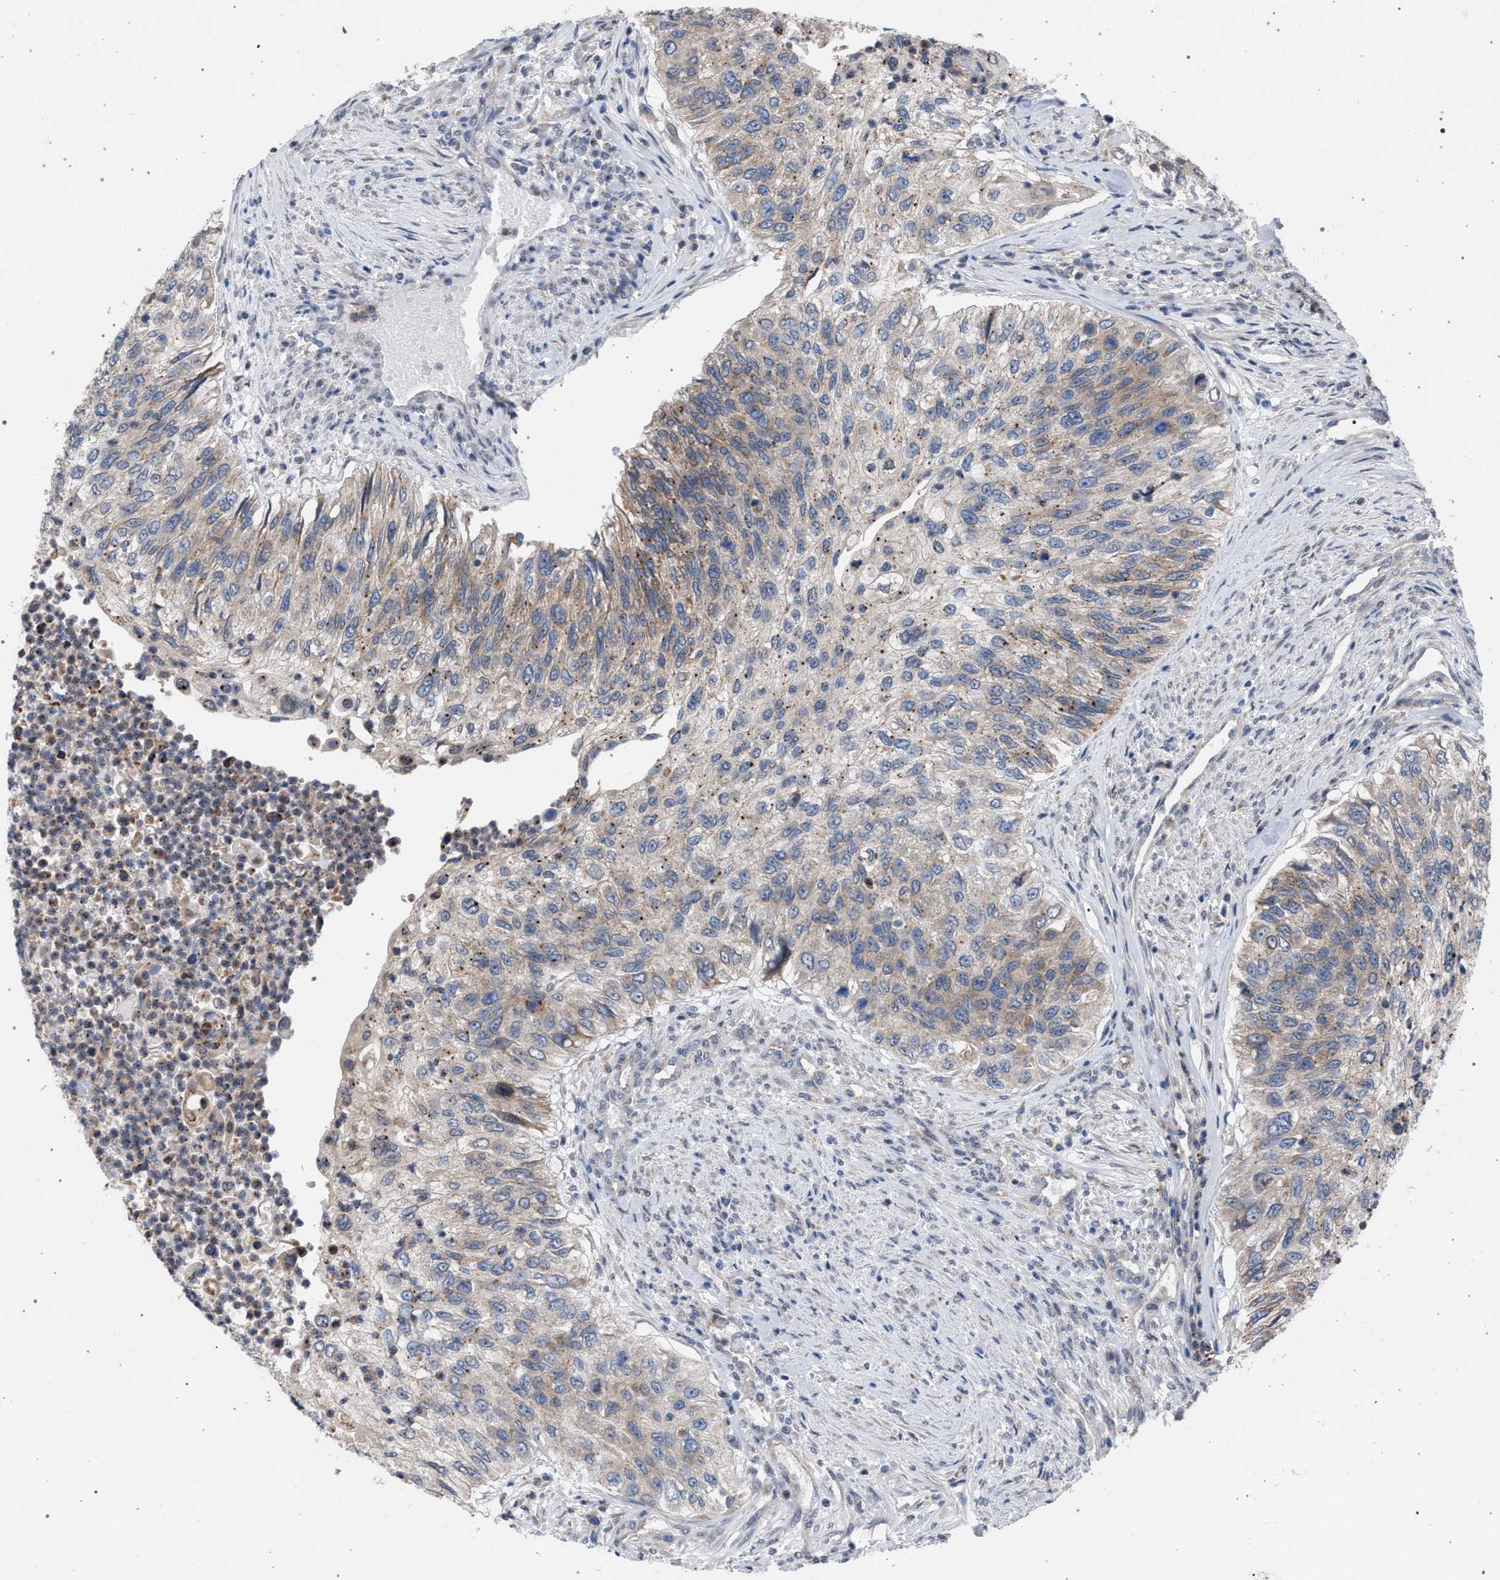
{"staining": {"intensity": "weak", "quantity": ">75%", "location": "cytoplasmic/membranous"}, "tissue": "urothelial cancer", "cell_type": "Tumor cells", "image_type": "cancer", "snomed": [{"axis": "morphology", "description": "Urothelial carcinoma, High grade"}, {"axis": "topography", "description": "Urinary bladder"}], "caption": "High-grade urothelial carcinoma stained for a protein (brown) displays weak cytoplasmic/membranous positive expression in approximately >75% of tumor cells.", "gene": "ARPC5L", "patient": {"sex": "female", "age": 60}}